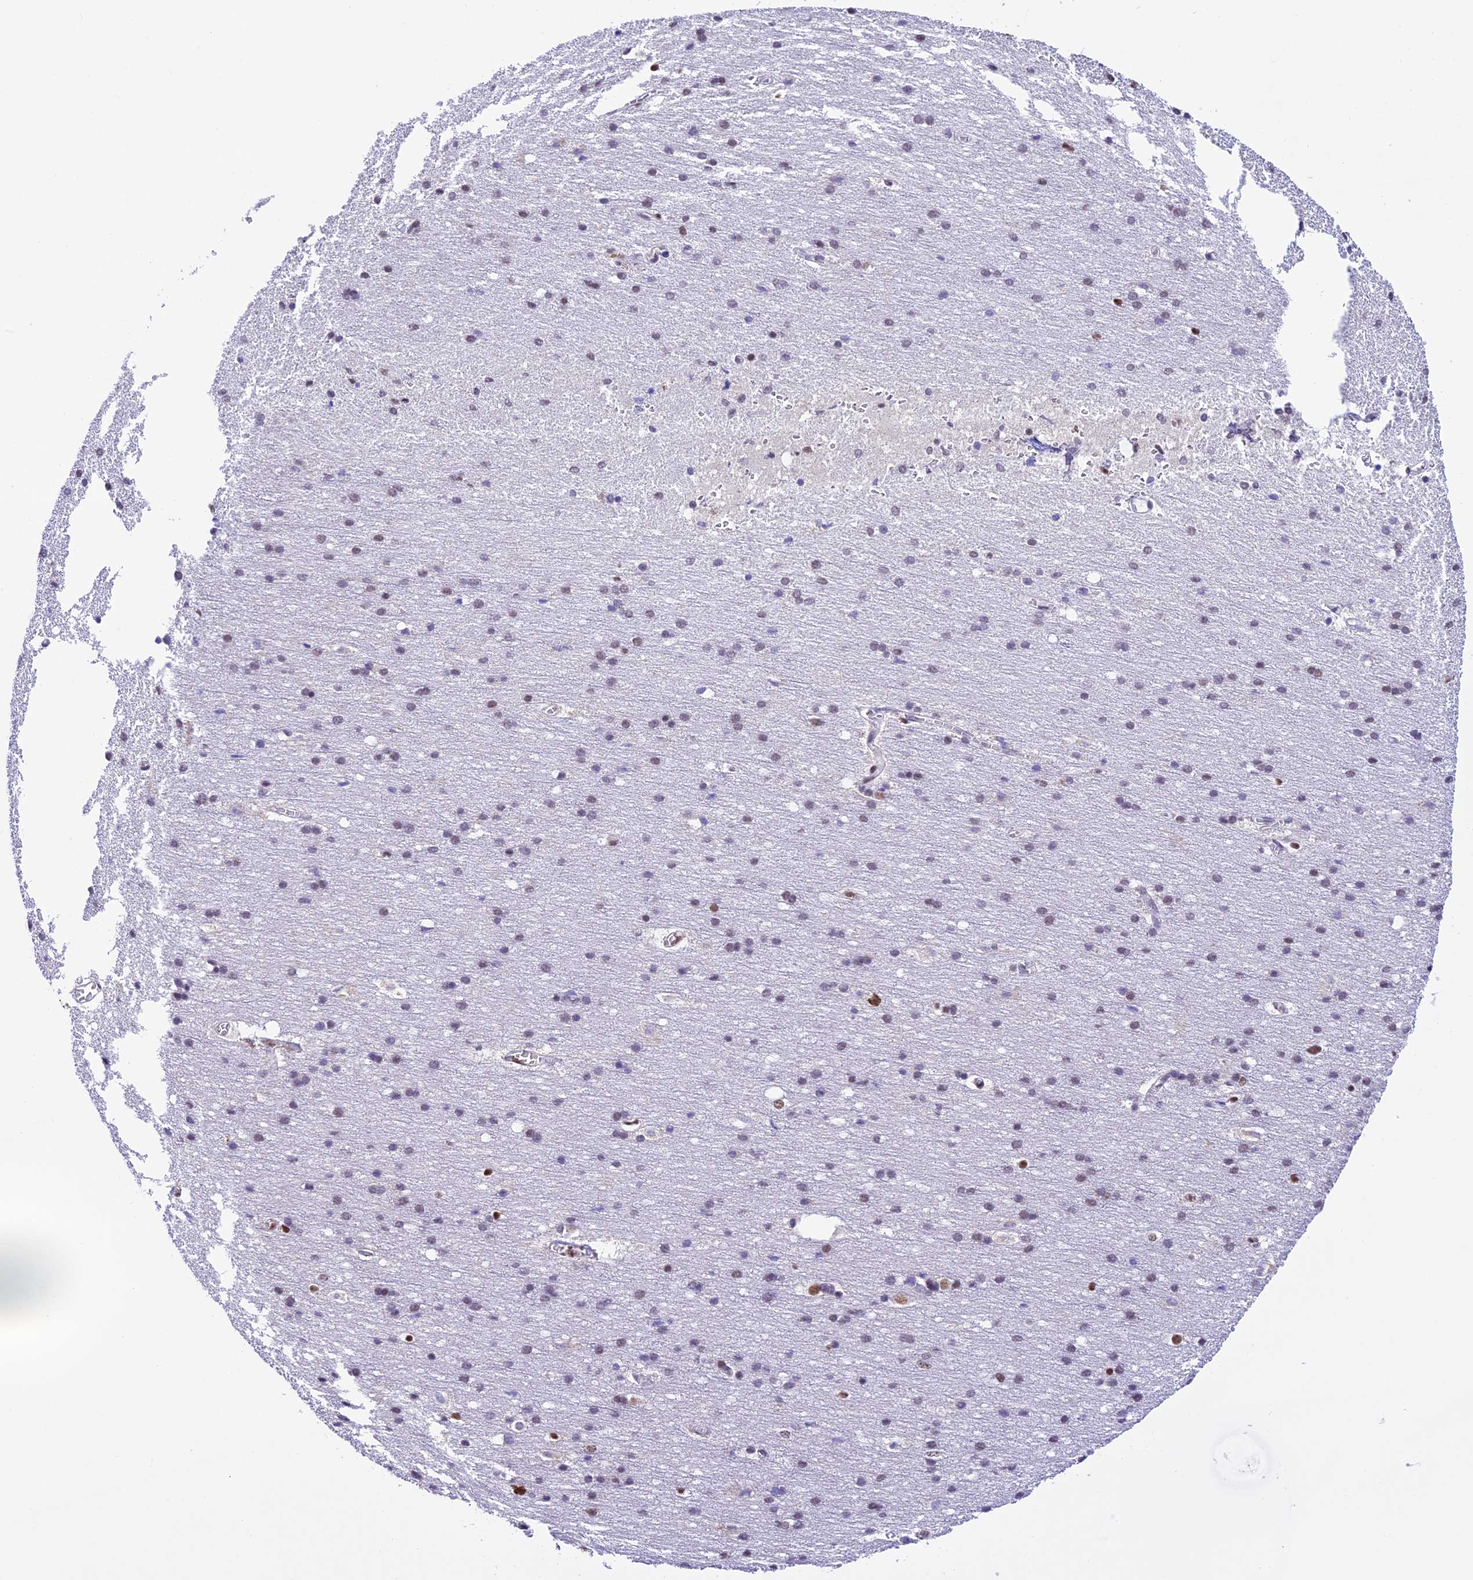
{"staining": {"intensity": "negative", "quantity": "none", "location": "none"}, "tissue": "cerebral cortex", "cell_type": "Endothelial cells", "image_type": "normal", "snomed": [{"axis": "morphology", "description": "Normal tissue, NOS"}, {"axis": "topography", "description": "Cerebral cortex"}], "caption": "DAB immunohistochemical staining of normal cerebral cortex exhibits no significant expression in endothelial cells.", "gene": "CARS2", "patient": {"sex": "male", "age": 54}}